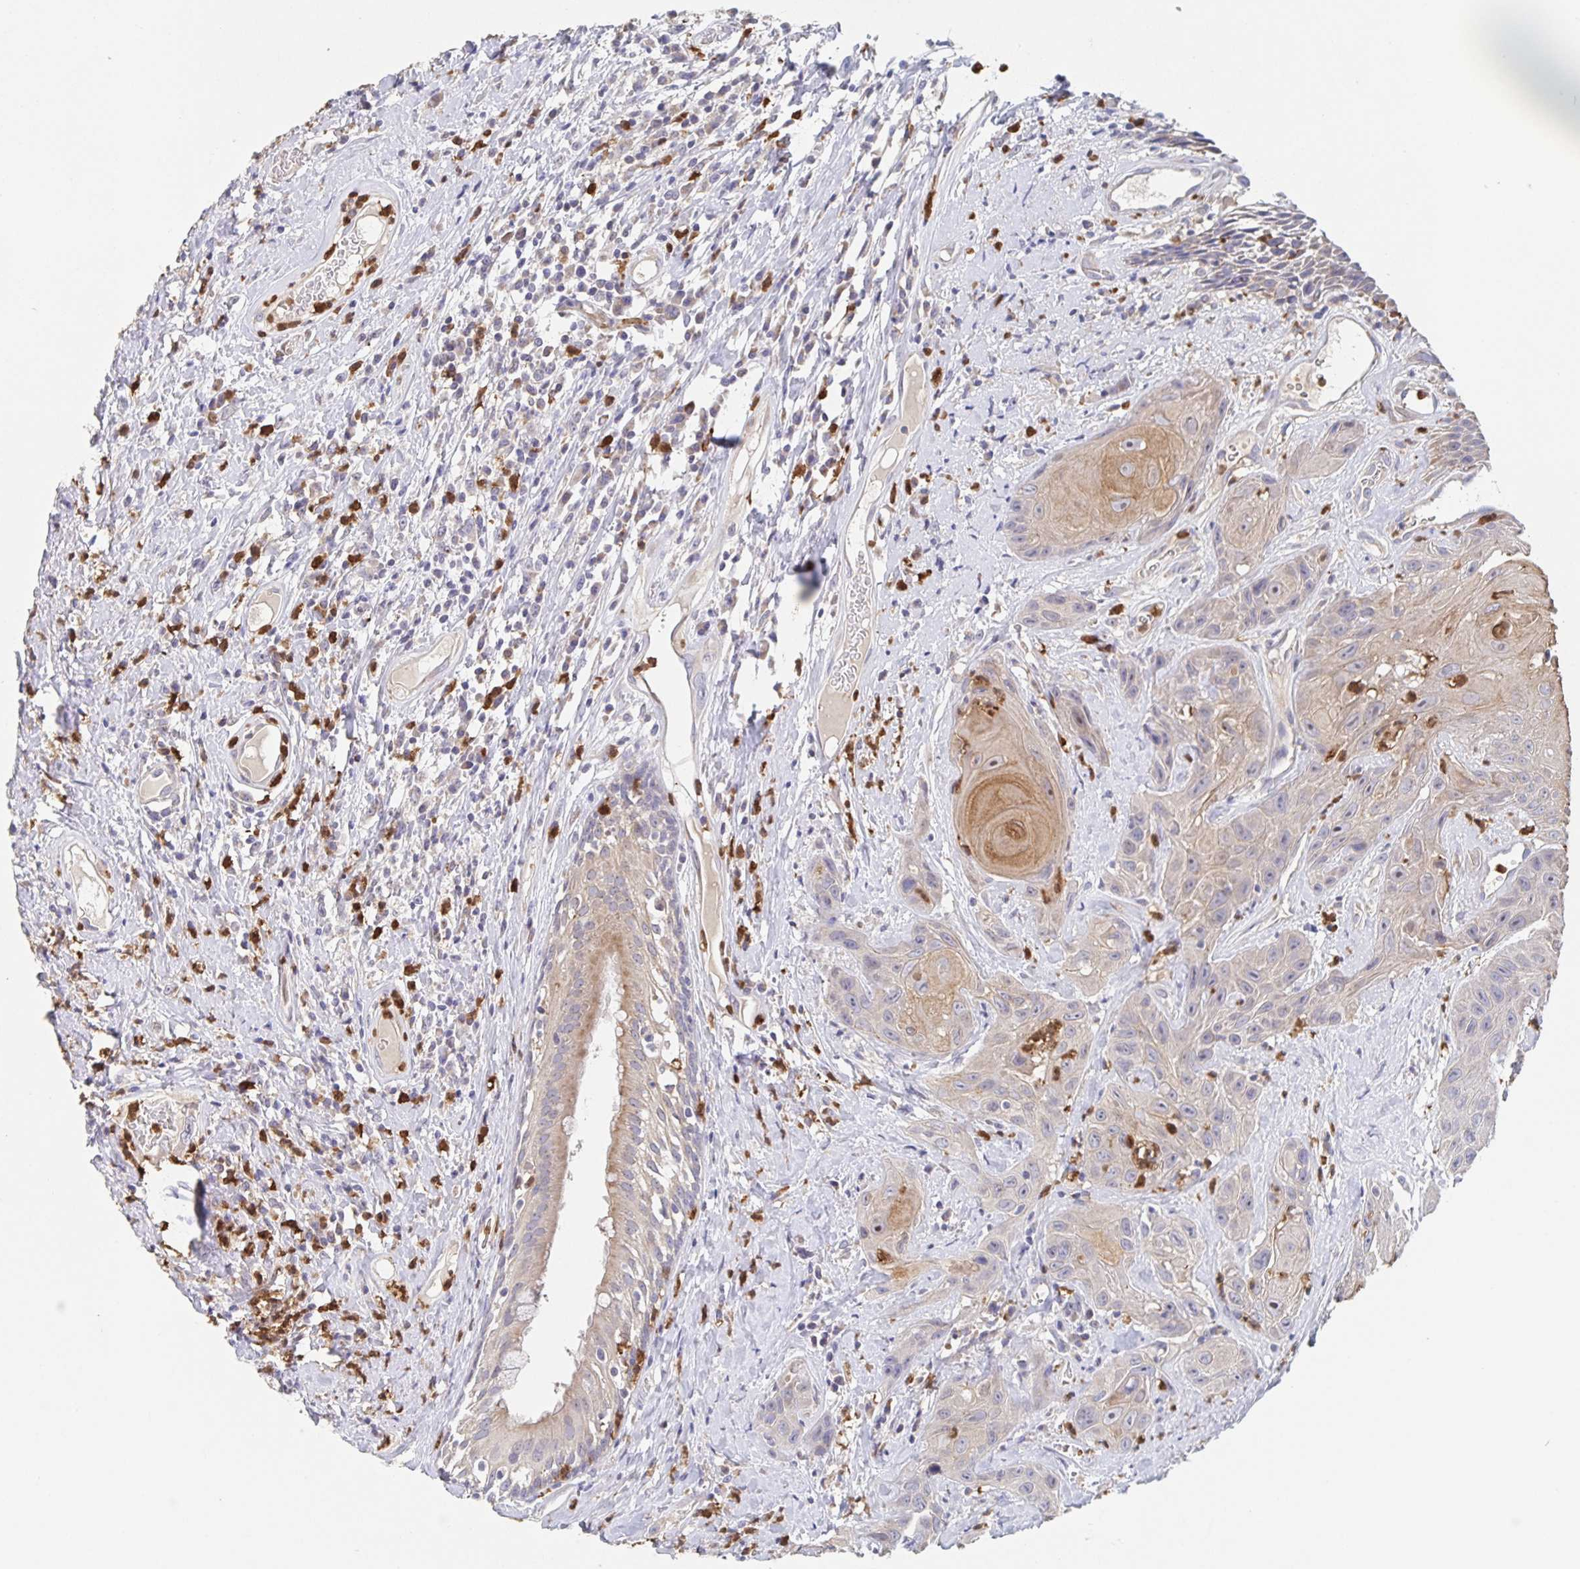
{"staining": {"intensity": "moderate", "quantity": "<25%", "location": "cytoplasmic/membranous"}, "tissue": "head and neck cancer", "cell_type": "Tumor cells", "image_type": "cancer", "snomed": [{"axis": "morphology", "description": "Squamous cell carcinoma, NOS"}, {"axis": "topography", "description": "Head-Neck"}], "caption": "A histopathology image of human head and neck cancer (squamous cell carcinoma) stained for a protein demonstrates moderate cytoplasmic/membranous brown staining in tumor cells. (IHC, brightfield microscopy, high magnification).", "gene": "CDC42BPG", "patient": {"sex": "male", "age": 57}}